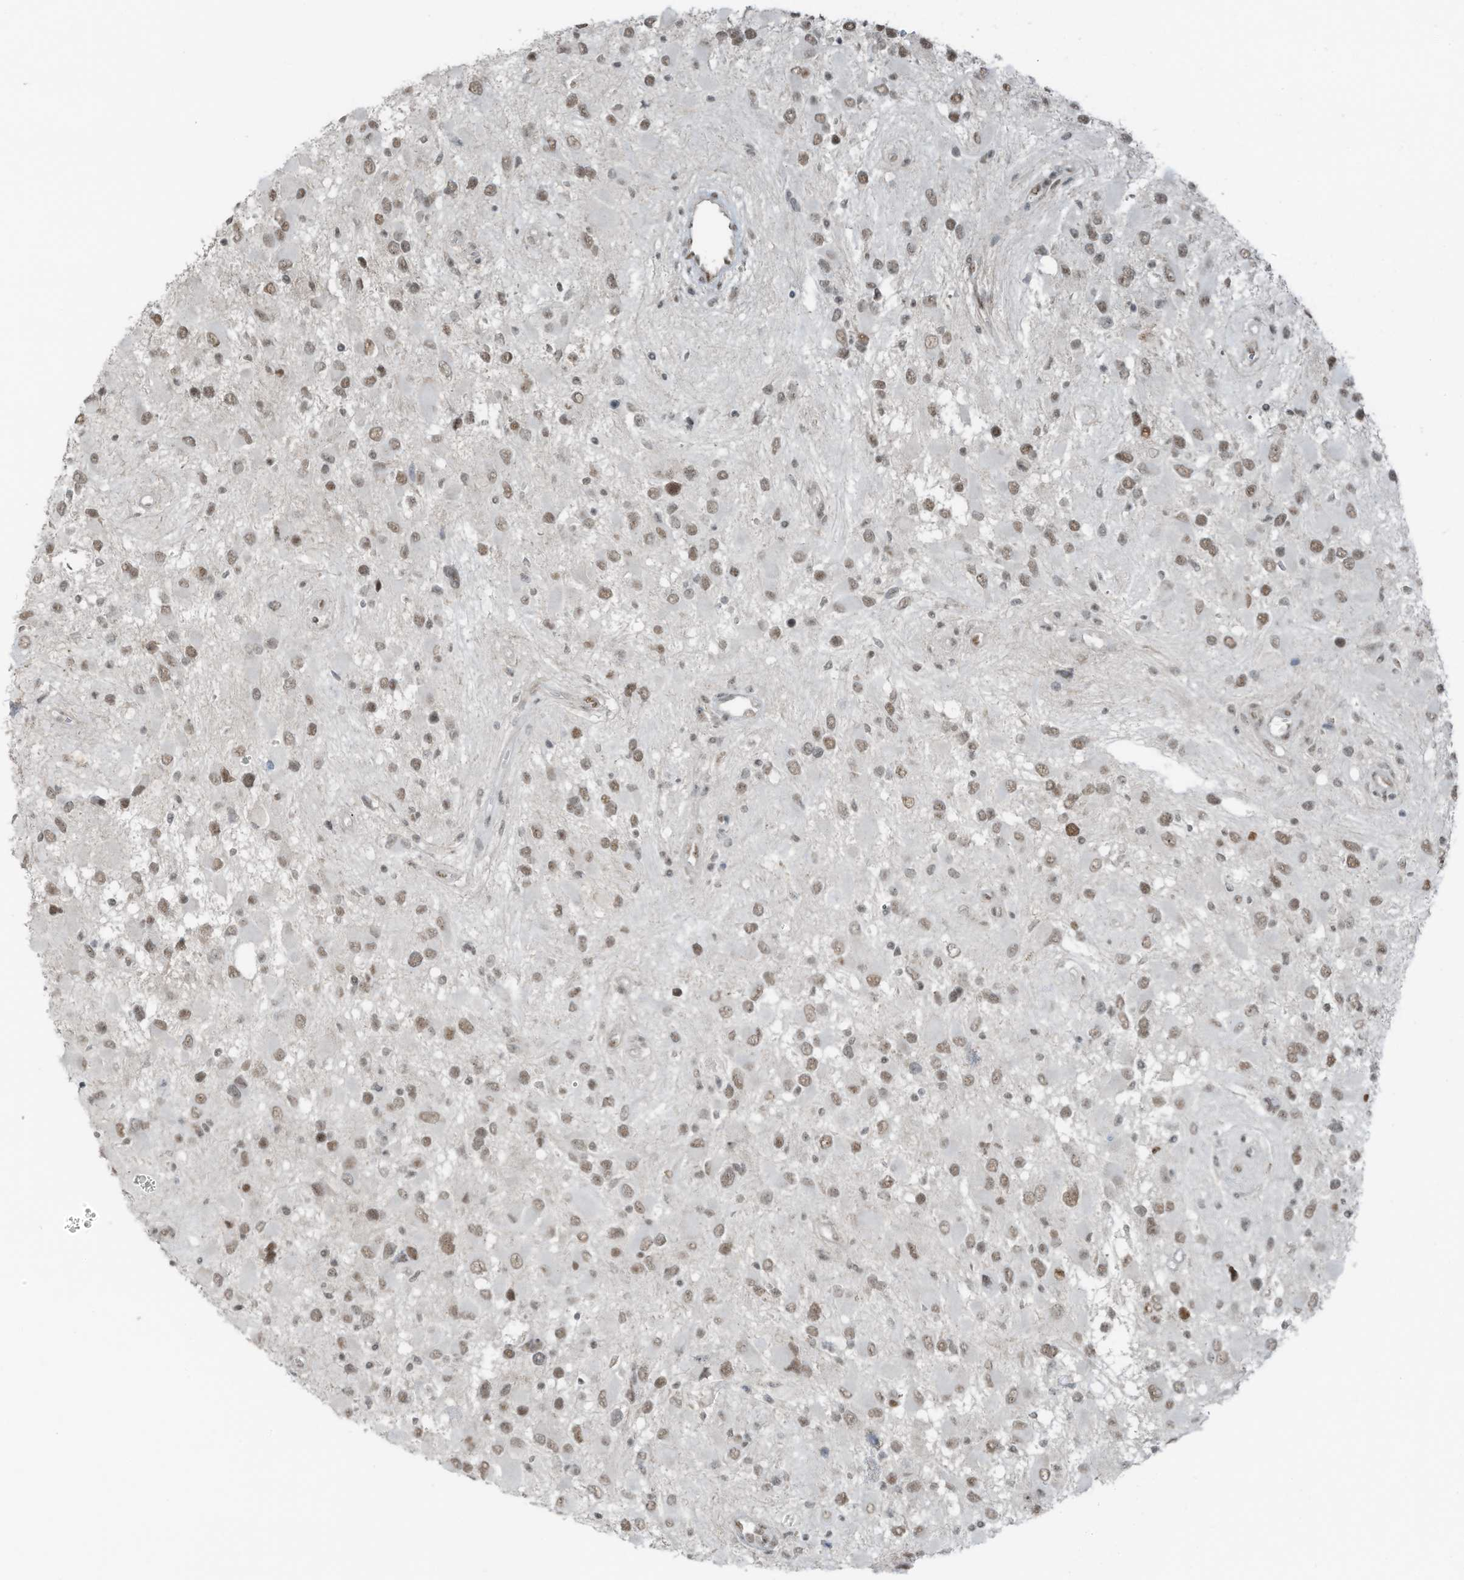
{"staining": {"intensity": "moderate", "quantity": ">75%", "location": "nuclear"}, "tissue": "glioma", "cell_type": "Tumor cells", "image_type": "cancer", "snomed": [{"axis": "morphology", "description": "Glioma, malignant, High grade"}, {"axis": "topography", "description": "Brain"}], "caption": "The immunohistochemical stain shows moderate nuclear expression in tumor cells of glioma tissue. The staining is performed using DAB brown chromogen to label protein expression. The nuclei are counter-stained blue using hematoxylin.", "gene": "WRNIP1", "patient": {"sex": "male", "age": 53}}